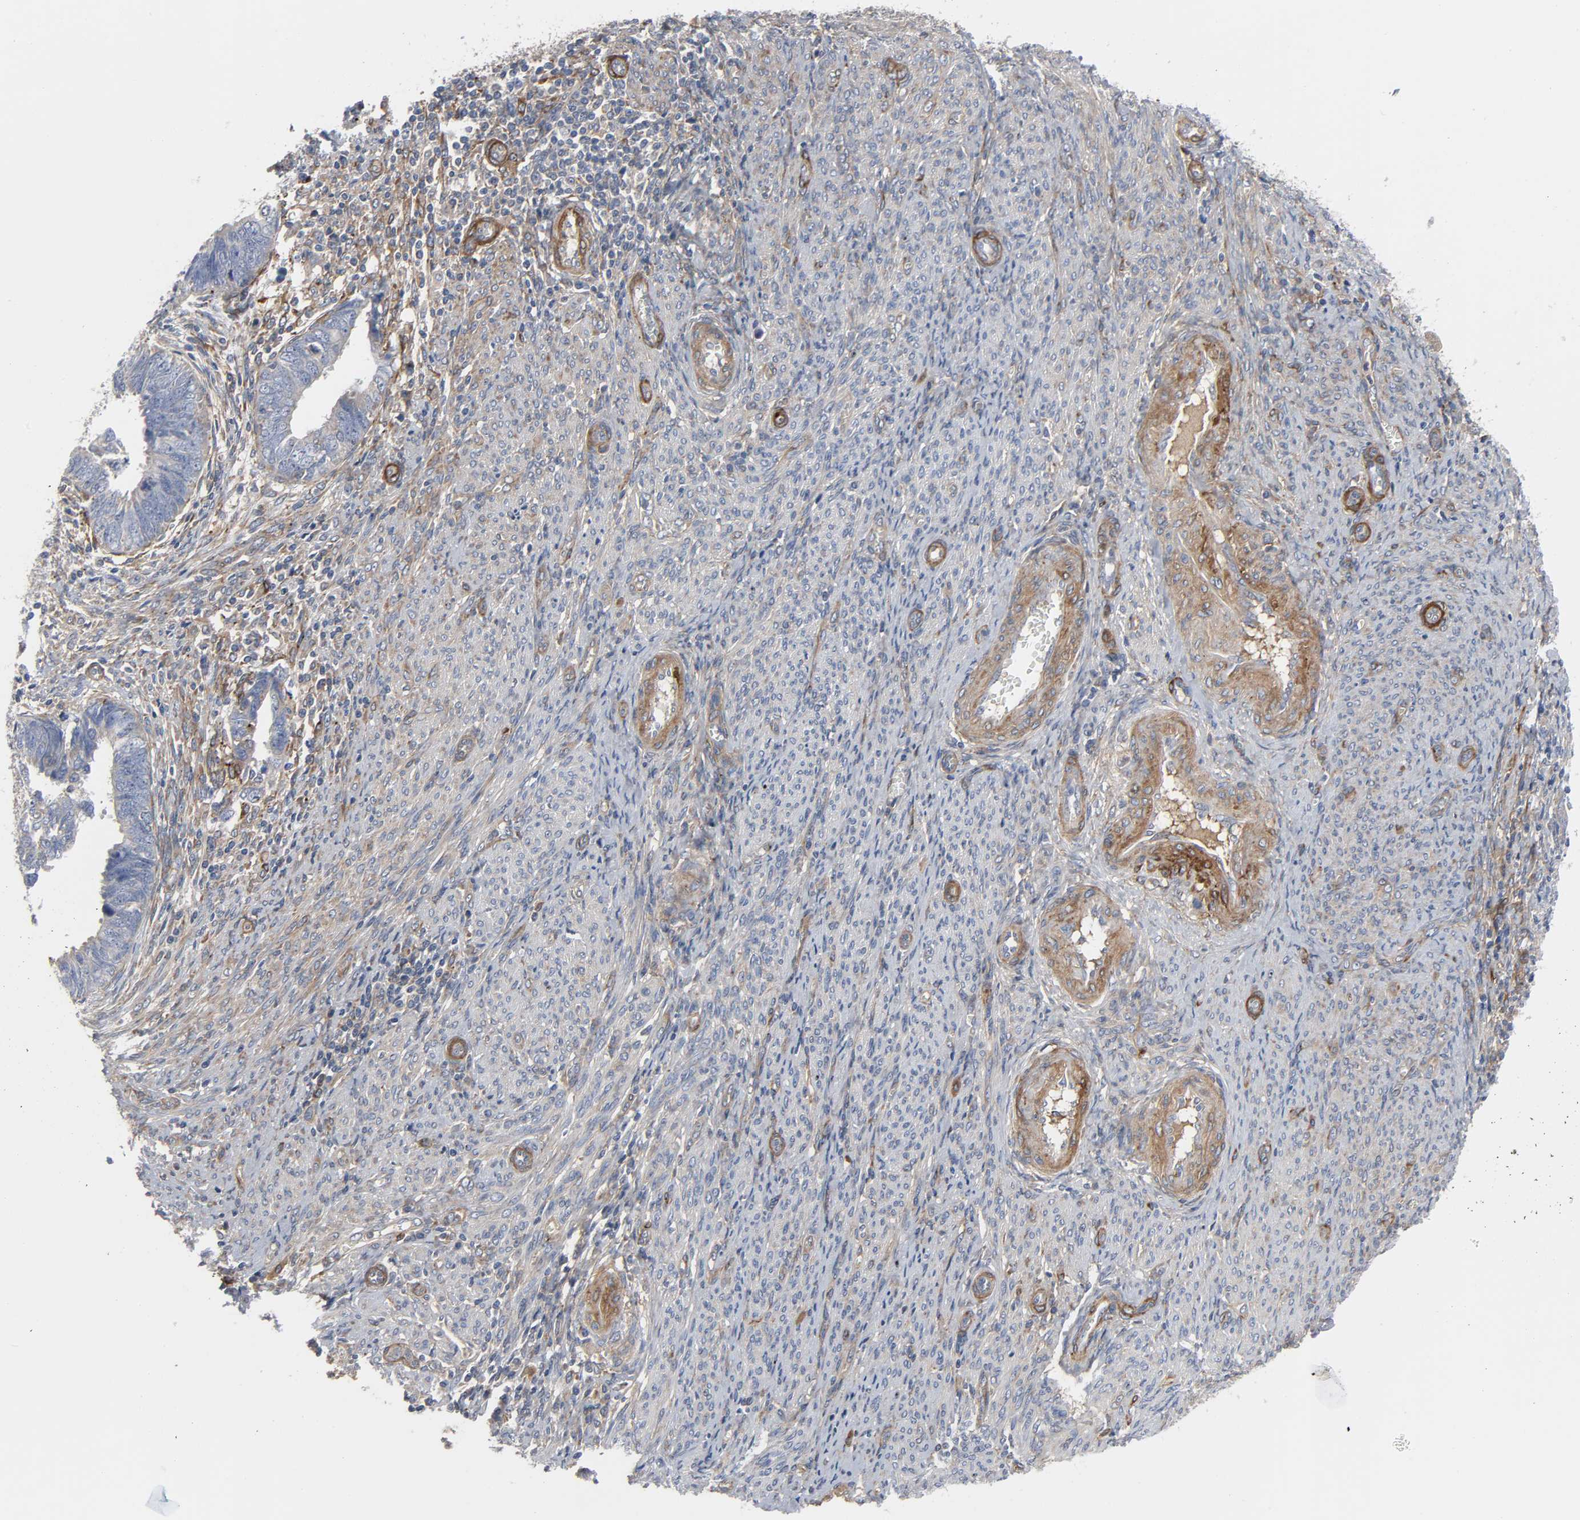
{"staining": {"intensity": "moderate", "quantity": "25%-75%", "location": "cytoplasmic/membranous"}, "tissue": "endometrial cancer", "cell_type": "Tumor cells", "image_type": "cancer", "snomed": [{"axis": "morphology", "description": "Adenocarcinoma, NOS"}, {"axis": "topography", "description": "Endometrium"}], "caption": "Endometrial adenocarcinoma tissue demonstrates moderate cytoplasmic/membranous positivity in about 25%-75% of tumor cells (Stains: DAB in brown, nuclei in blue, Microscopy: brightfield microscopy at high magnification).", "gene": "ARHGAP1", "patient": {"sex": "female", "age": 75}}